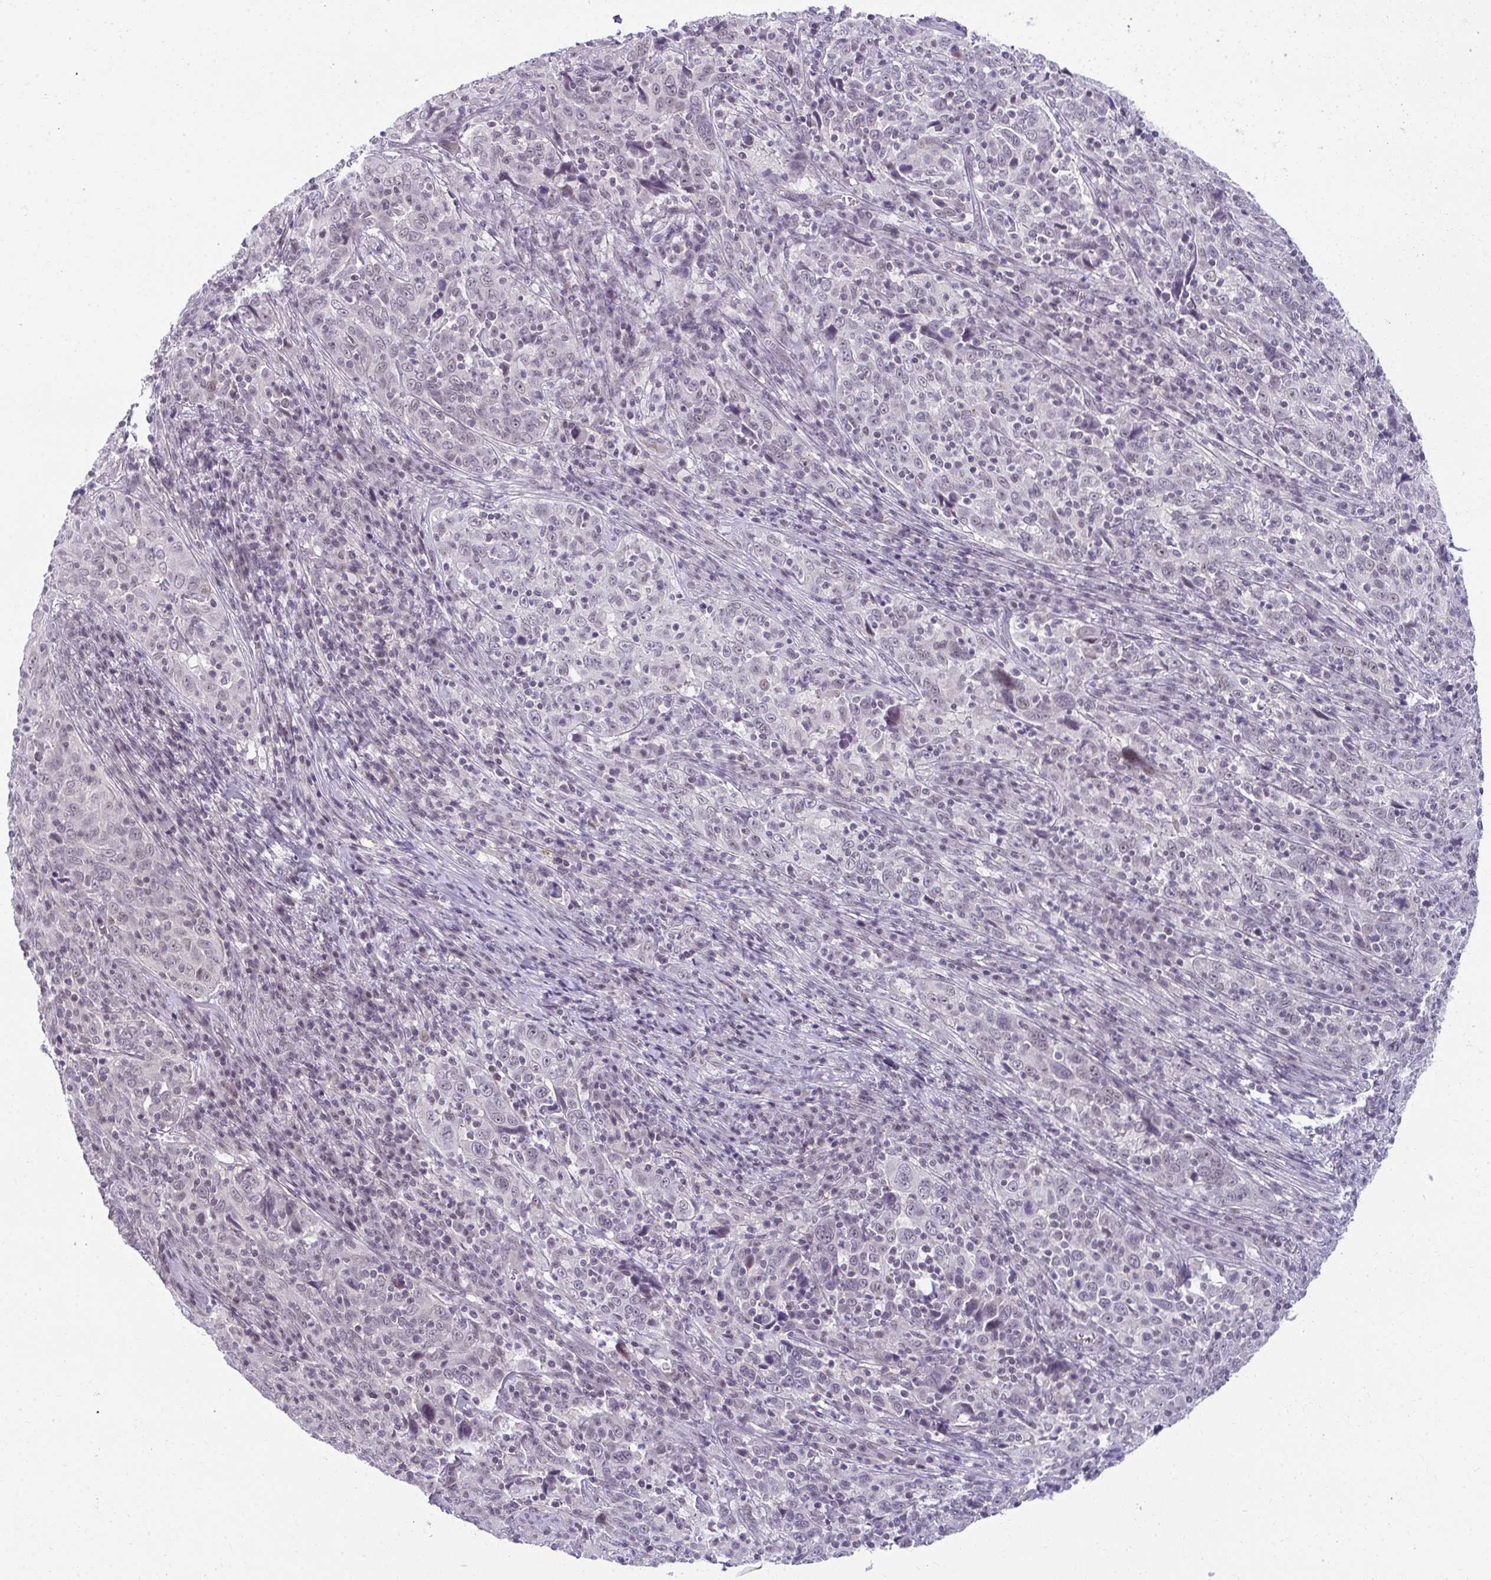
{"staining": {"intensity": "negative", "quantity": "none", "location": "none"}, "tissue": "cervical cancer", "cell_type": "Tumor cells", "image_type": "cancer", "snomed": [{"axis": "morphology", "description": "Squamous cell carcinoma, NOS"}, {"axis": "topography", "description": "Cervix"}], "caption": "Immunohistochemical staining of human squamous cell carcinoma (cervical) shows no significant expression in tumor cells. Brightfield microscopy of immunohistochemistry (IHC) stained with DAB (3,3'-diaminobenzidine) (brown) and hematoxylin (blue), captured at high magnification.", "gene": "MAF1", "patient": {"sex": "female", "age": 46}}